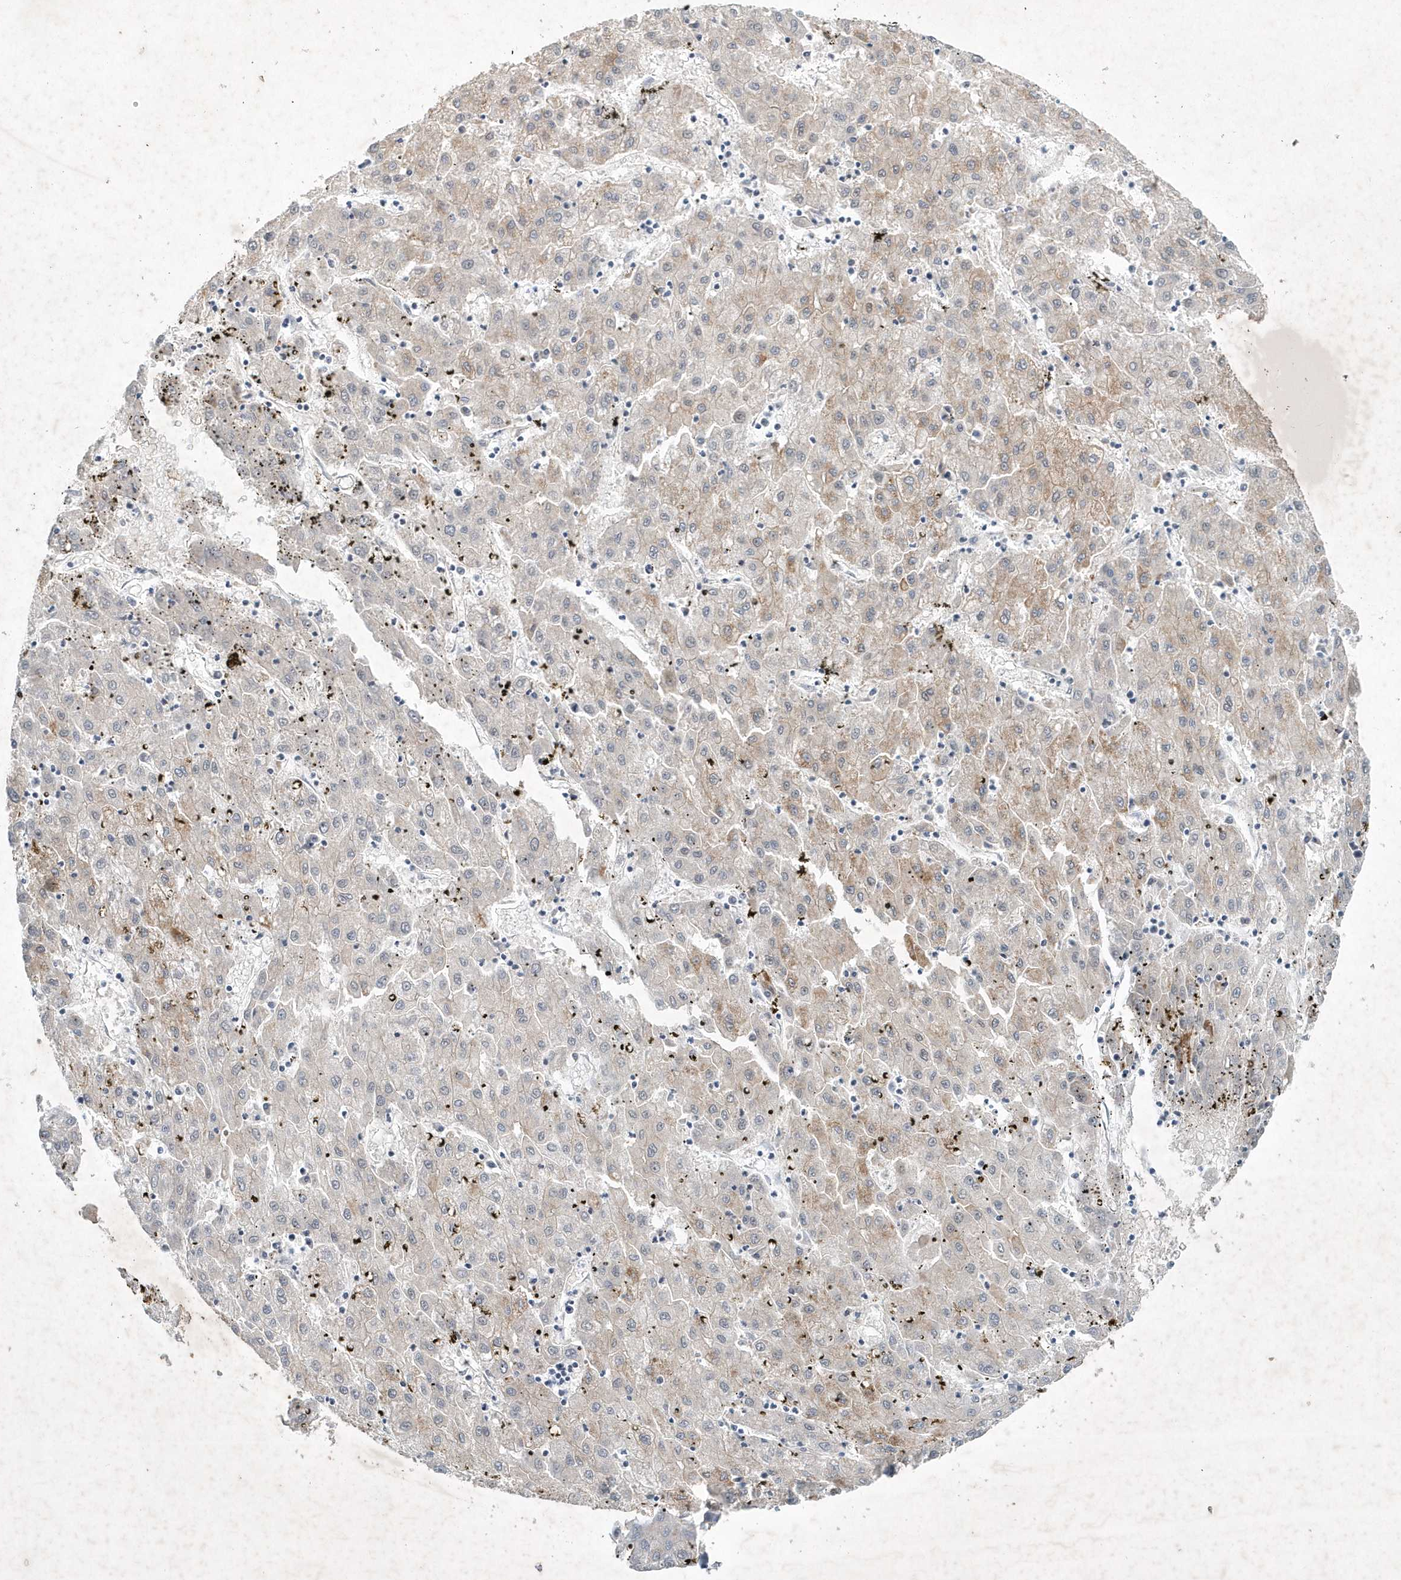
{"staining": {"intensity": "weak", "quantity": "25%-75%", "location": "cytoplasmic/membranous"}, "tissue": "liver cancer", "cell_type": "Tumor cells", "image_type": "cancer", "snomed": [{"axis": "morphology", "description": "Carcinoma, Hepatocellular, NOS"}, {"axis": "topography", "description": "Liver"}], "caption": "Brown immunohistochemical staining in human liver hepatocellular carcinoma demonstrates weak cytoplasmic/membranous staining in about 25%-75% of tumor cells.", "gene": "ZBTB9", "patient": {"sex": "male", "age": 72}}